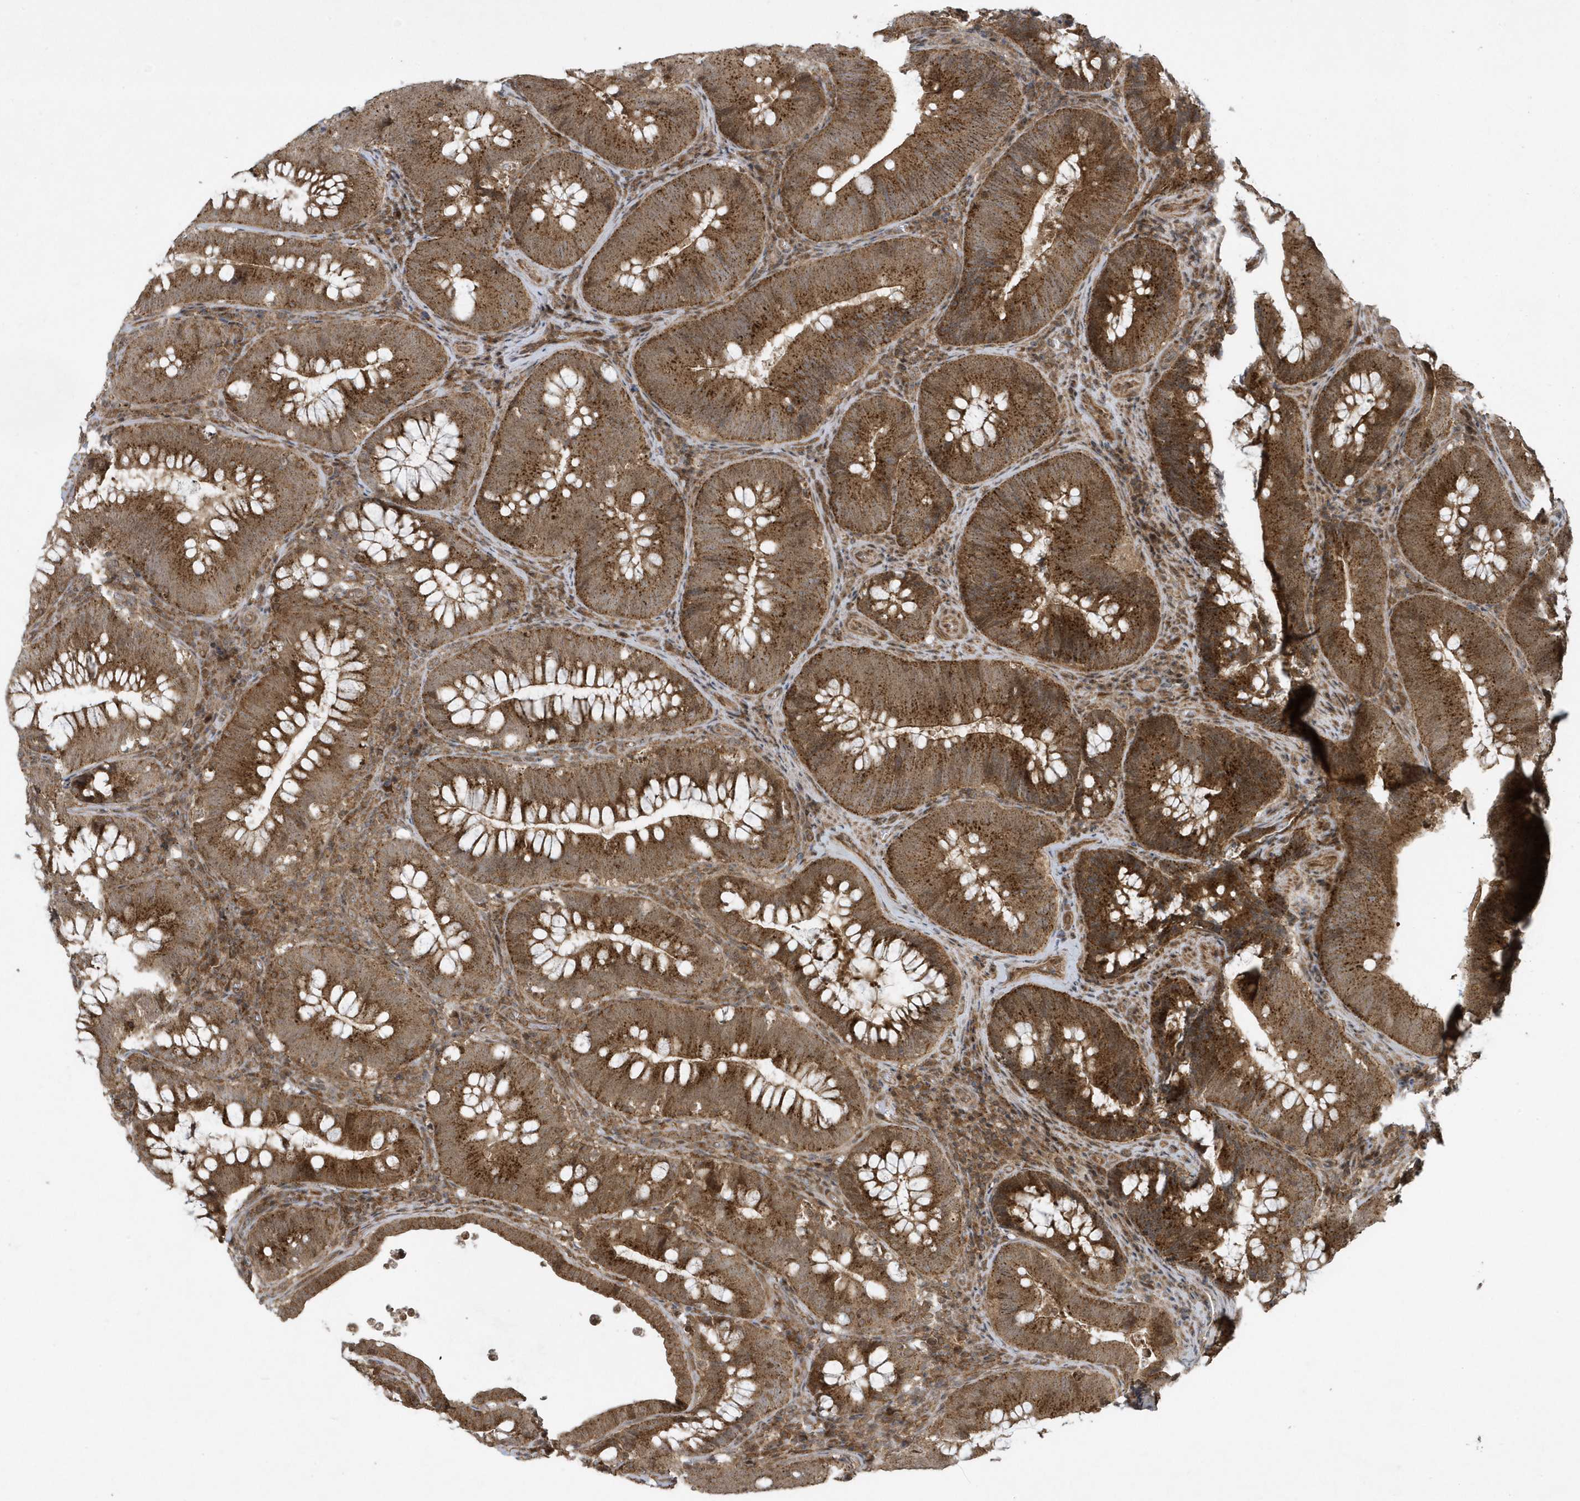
{"staining": {"intensity": "strong", "quantity": ">75%", "location": "cytoplasmic/membranous"}, "tissue": "colorectal cancer", "cell_type": "Tumor cells", "image_type": "cancer", "snomed": [{"axis": "morphology", "description": "Normal tissue, NOS"}, {"axis": "topography", "description": "Colon"}], "caption": "High-power microscopy captured an IHC micrograph of colorectal cancer, revealing strong cytoplasmic/membranous staining in approximately >75% of tumor cells.", "gene": "STAMBP", "patient": {"sex": "female", "age": 82}}